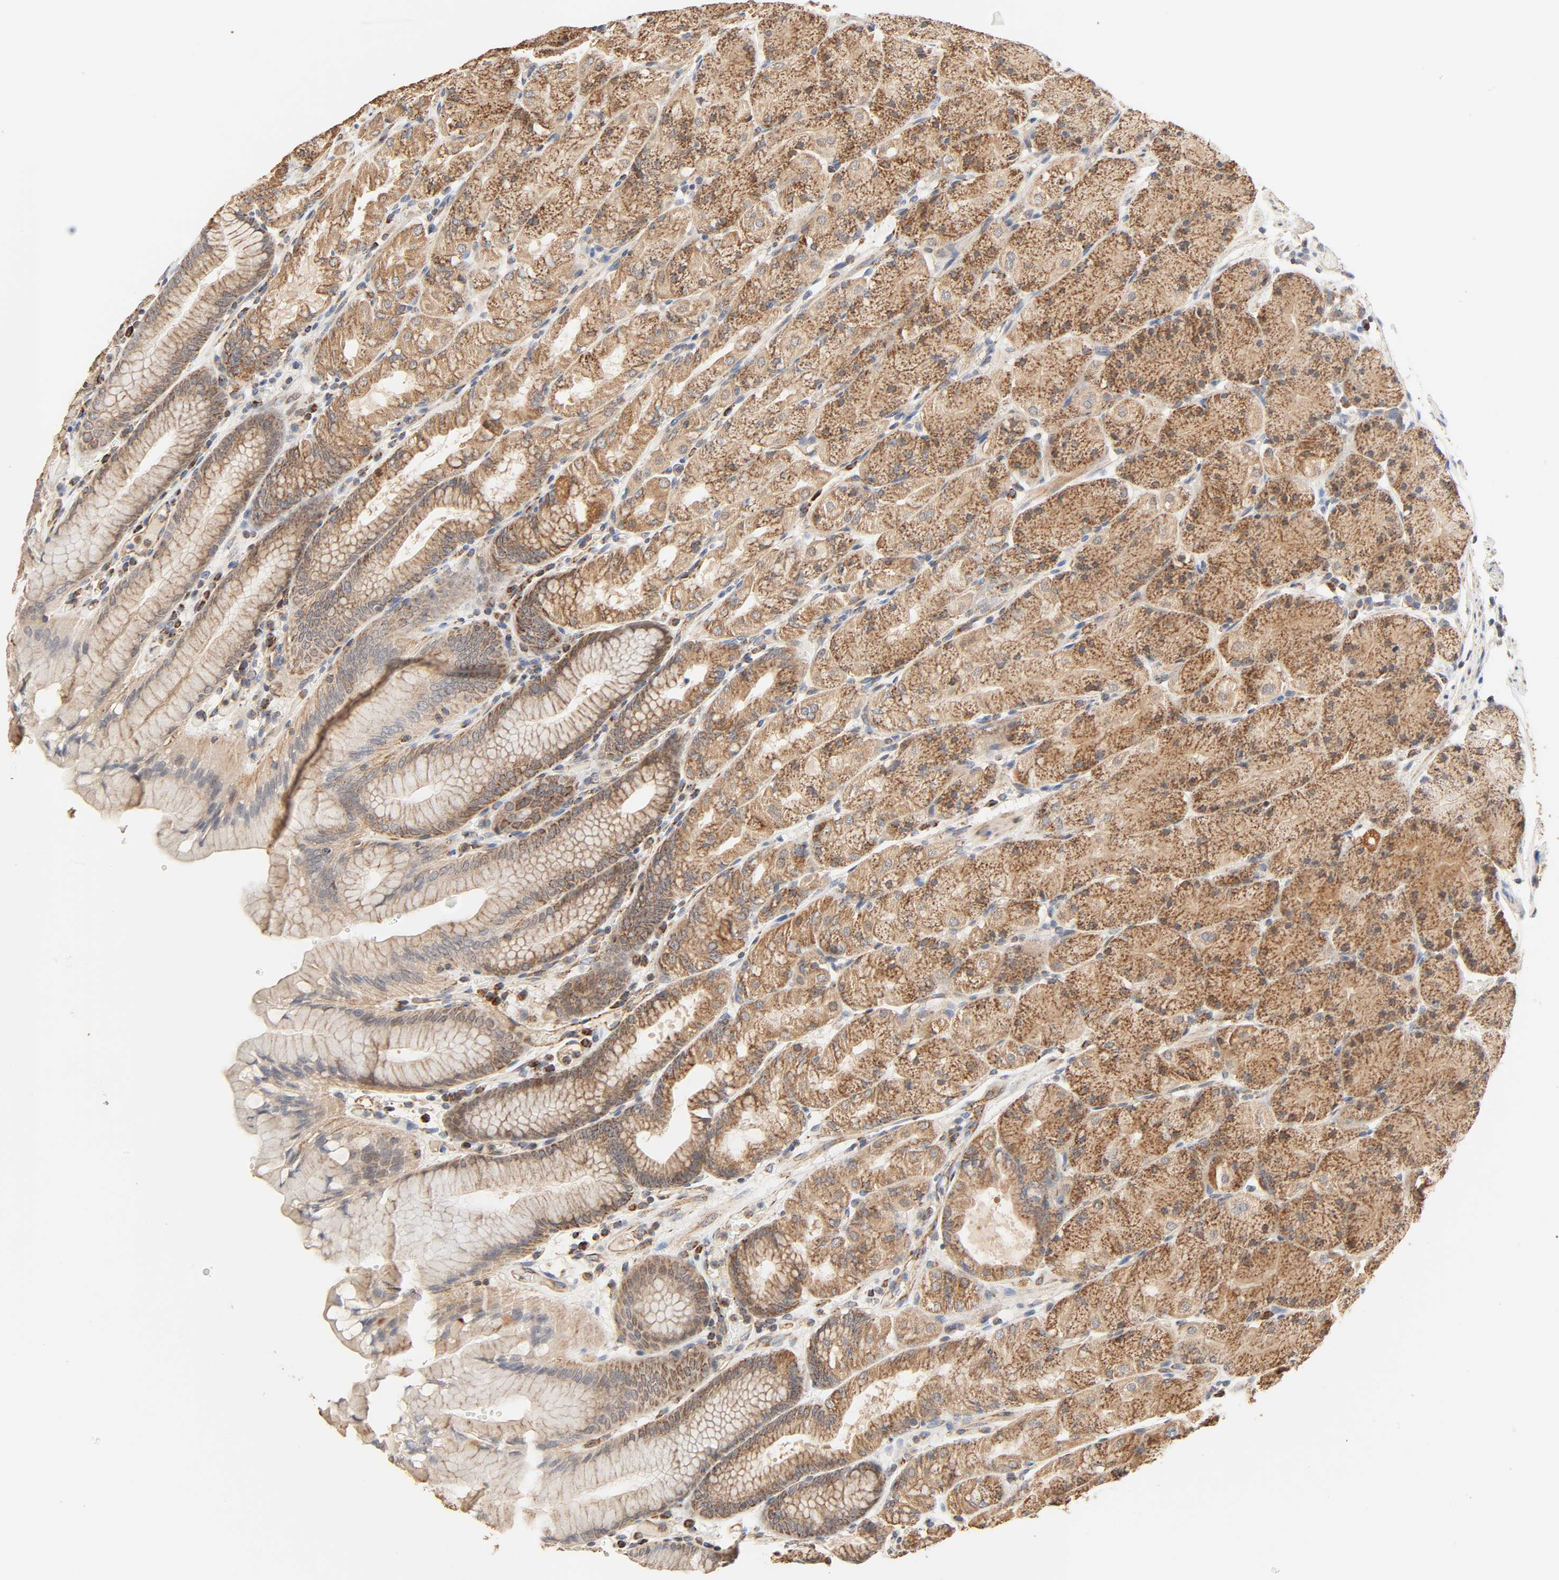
{"staining": {"intensity": "moderate", "quantity": ">75%", "location": "cytoplasmic/membranous"}, "tissue": "stomach", "cell_type": "Glandular cells", "image_type": "normal", "snomed": [{"axis": "morphology", "description": "Normal tissue, NOS"}, {"axis": "topography", "description": "Stomach, upper"}, {"axis": "topography", "description": "Stomach"}], "caption": "DAB (3,3'-diaminobenzidine) immunohistochemical staining of benign stomach exhibits moderate cytoplasmic/membranous protein expression in about >75% of glandular cells. Nuclei are stained in blue.", "gene": "ZMAT5", "patient": {"sex": "male", "age": 76}}